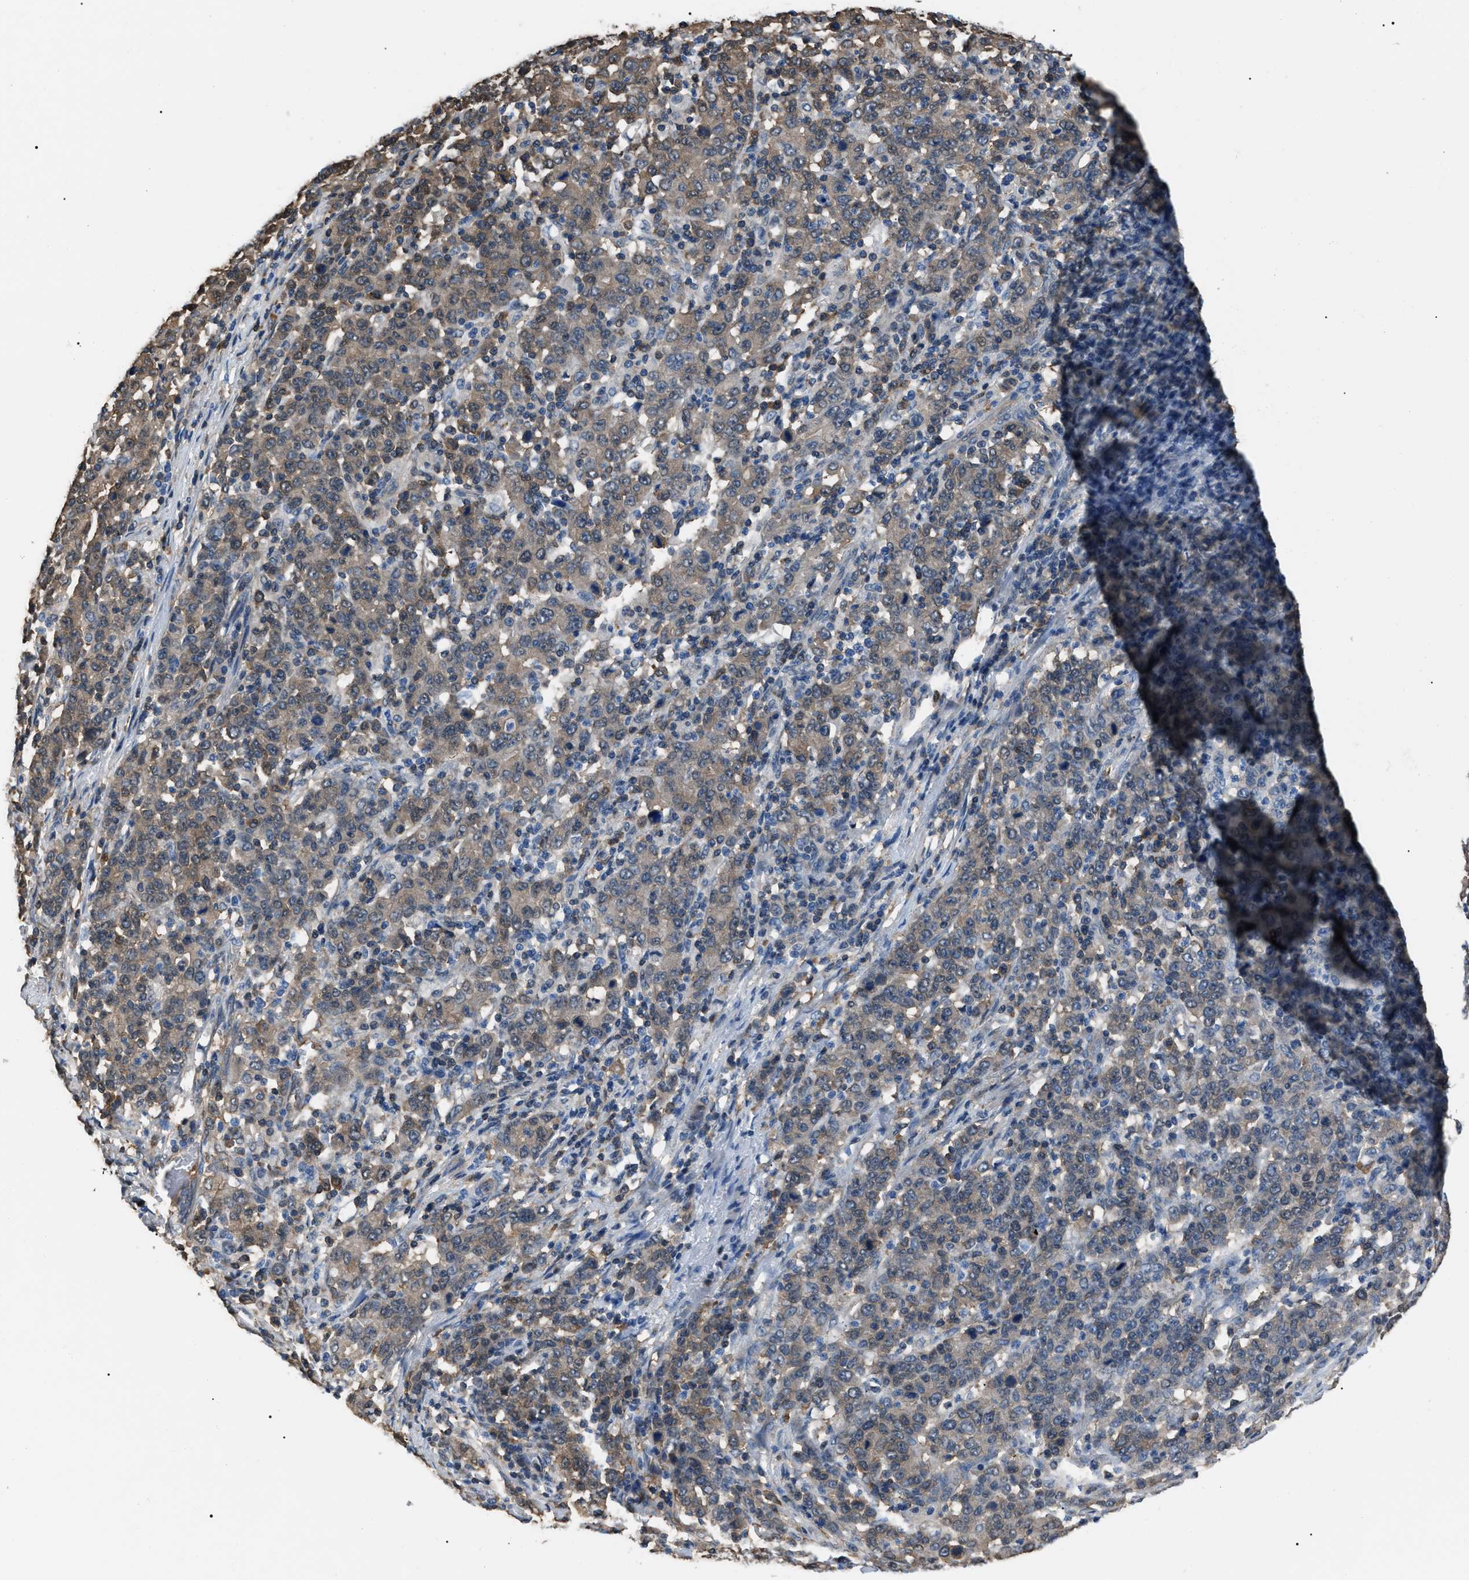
{"staining": {"intensity": "weak", "quantity": ">75%", "location": "cytoplasmic/membranous"}, "tissue": "stomach cancer", "cell_type": "Tumor cells", "image_type": "cancer", "snomed": [{"axis": "morphology", "description": "Adenocarcinoma, NOS"}, {"axis": "topography", "description": "Stomach, upper"}], "caption": "Protein analysis of stomach cancer tissue displays weak cytoplasmic/membranous positivity in about >75% of tumor cells.", "gene": "PDCD5", "patient": {"sex": "male", "age": 69}}